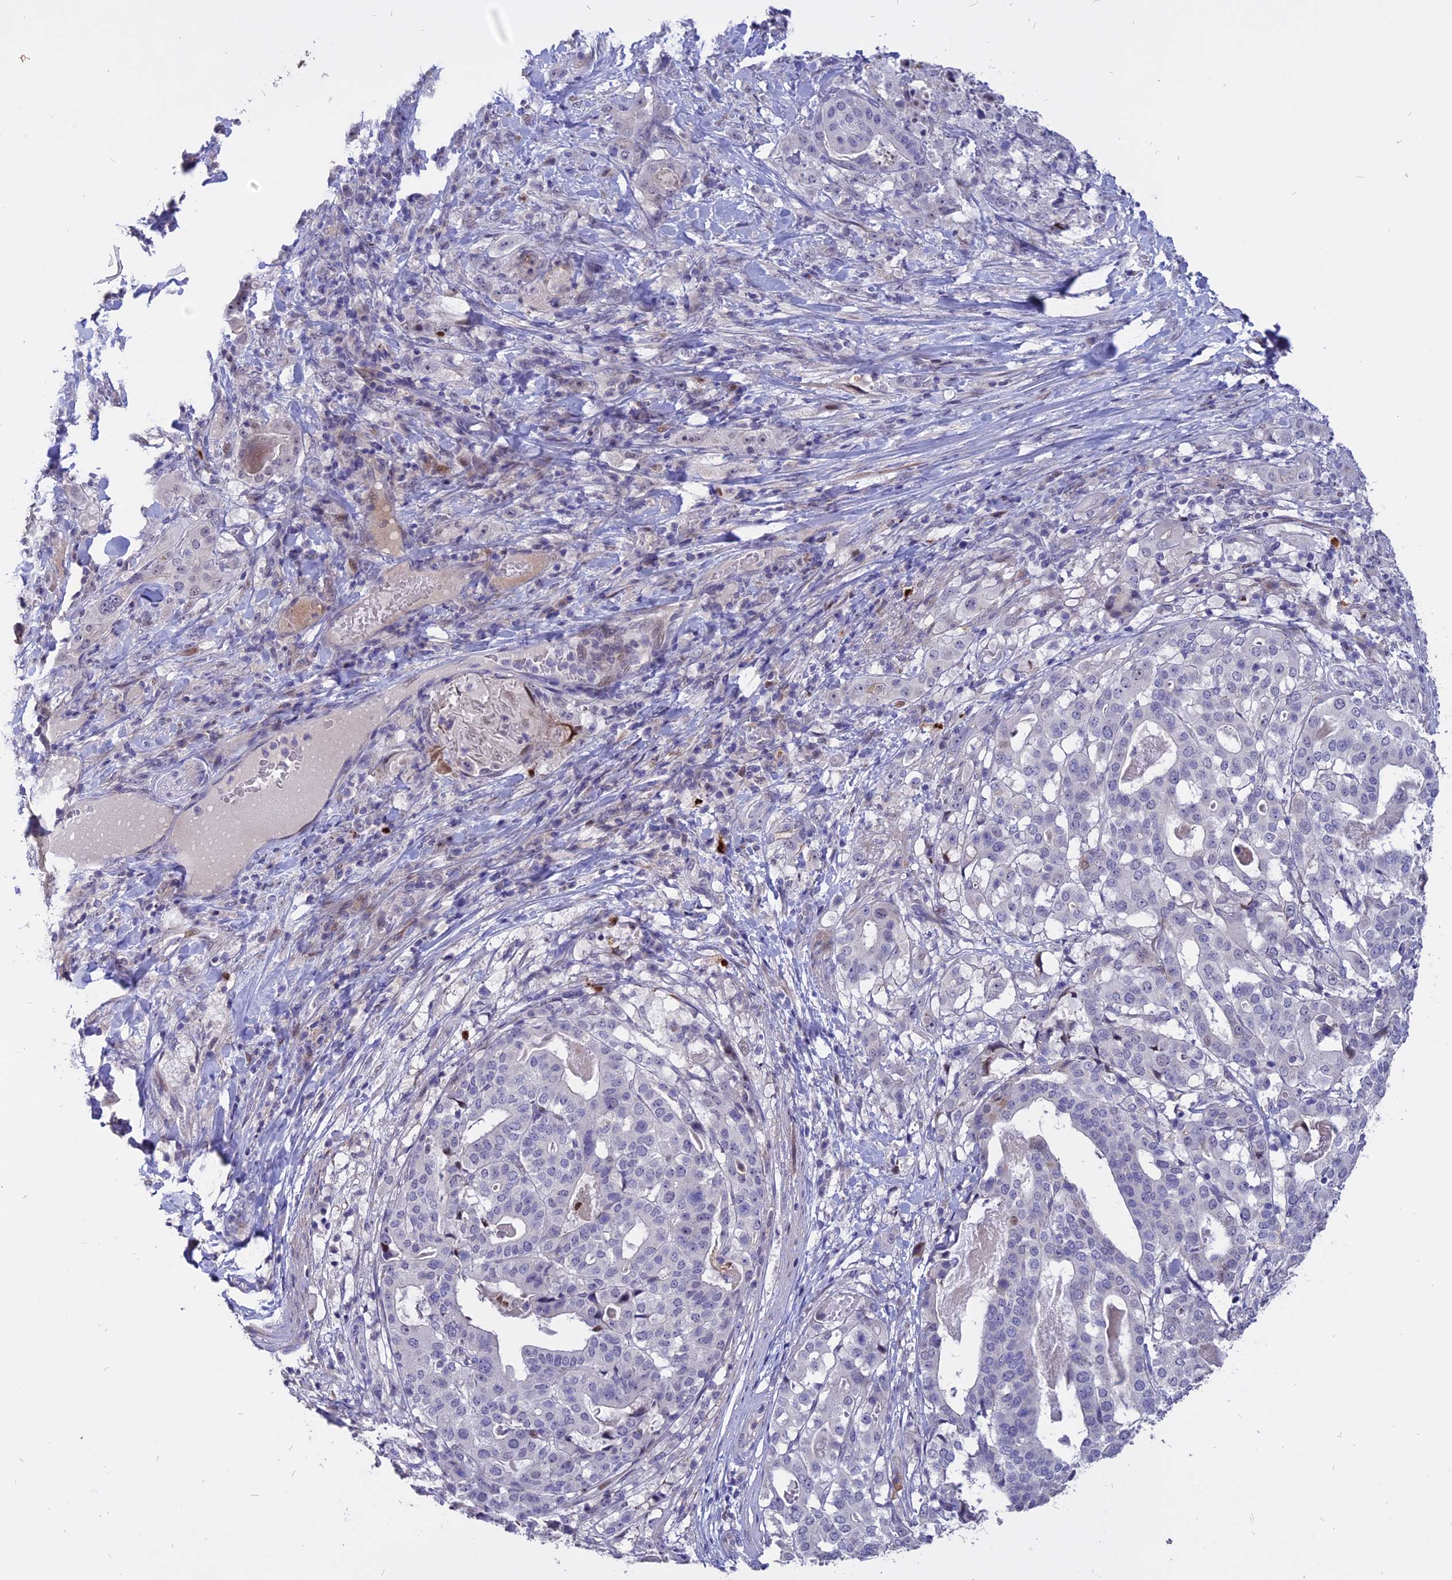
{"staining": {"intensity": "negative", "quantity": "none", "location": "none"}, "tissue": "stomach cancer", "cell_type": "Tumor cells", "image_type": "cancer", "snomed": [{"axis": "morphology", "description": "Adenocarcinoma, NOS"}, {"axis": "topography", "description": "Stomach"}], "caption": "The photomicrograph displays no significant positivity in tumor cells of stomach adenocarcinoma. The staining was performed using DAB to visualize the protein expression in brown, while the nuclei were stained in blue with hematoxylin (Magnification: 20x).", "gene": "TMEM263", "patient": {"sex": "male", "age": 48}}